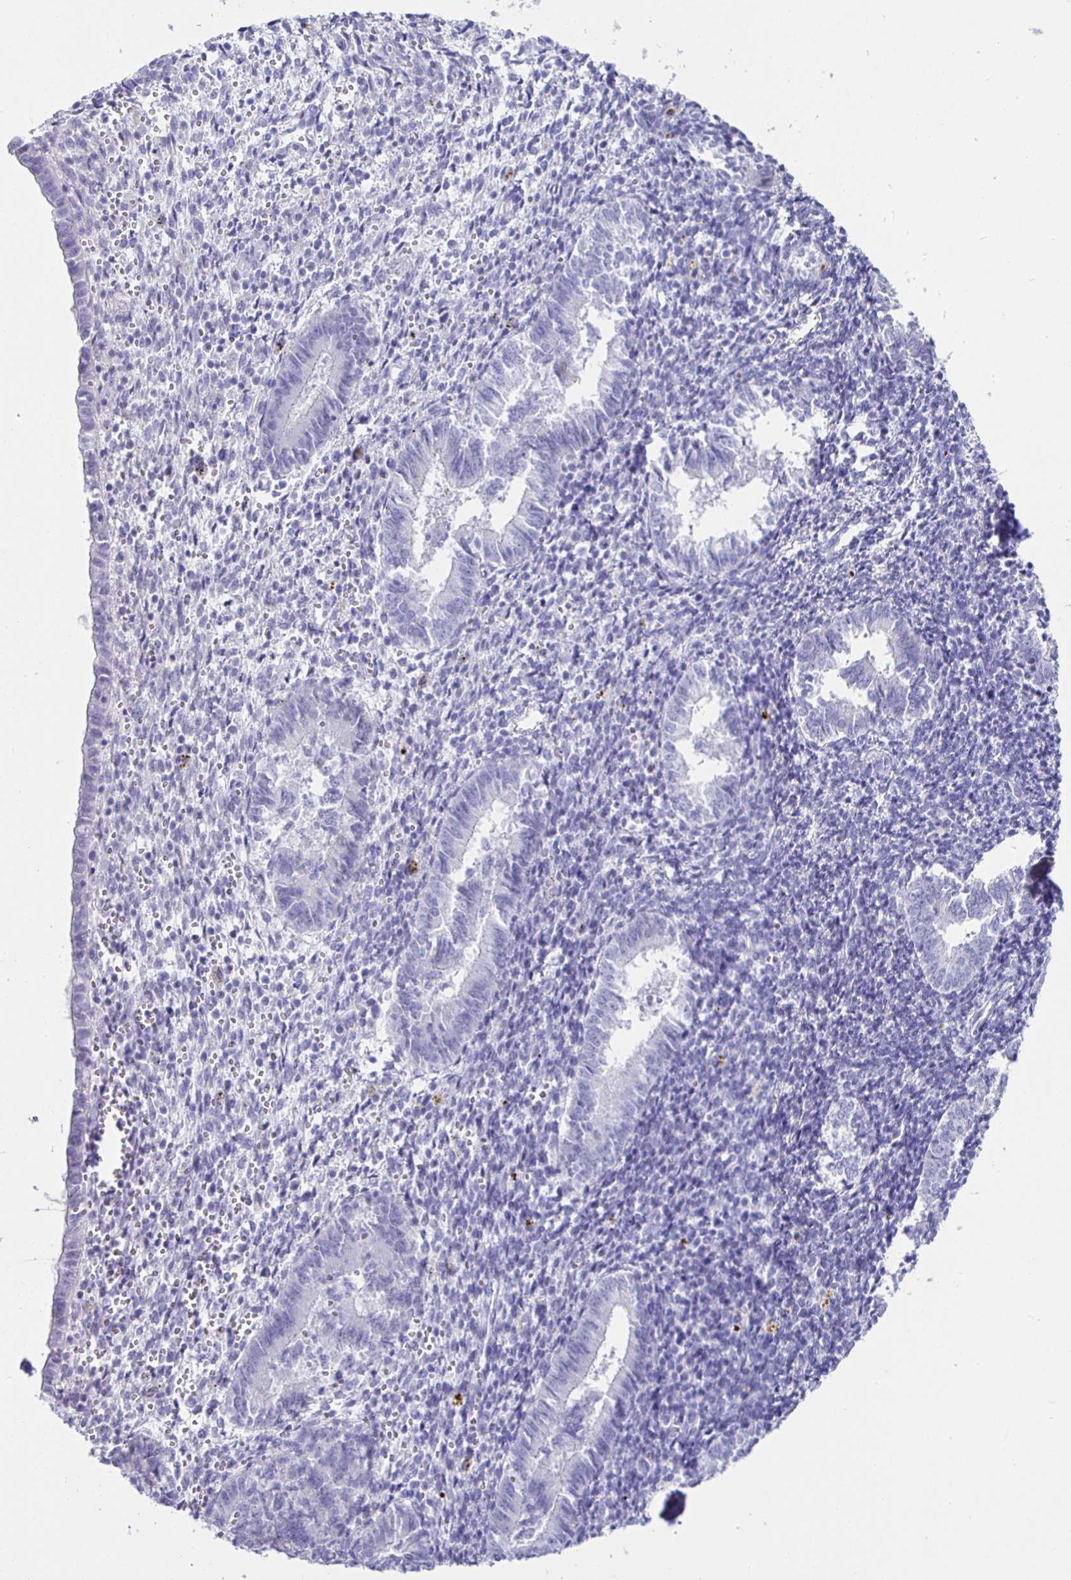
{"staining": {"intensity": "negative", "quantity": "none", "location": "none"}, "tissue": "endometrium", "cell_type": "Cells in endometrial stroma", "image_type": "normal", "snomed": [{"axis": "morphology", "description": "Normal tissue, NOS"}, {"axis": "topography", "description": "Endometrium"}], "caption": "The micrograph demonstrates no staining of cells in endometrial stroma in benign endometrium. (Stains: DAB immunohistochemistry (IHC) with hematoxylin counter stain, Microscopy: brightfield microscopy at high magnification).", "gene": "HSPA4L", "patient": {"sex": "female", "age": 25}}